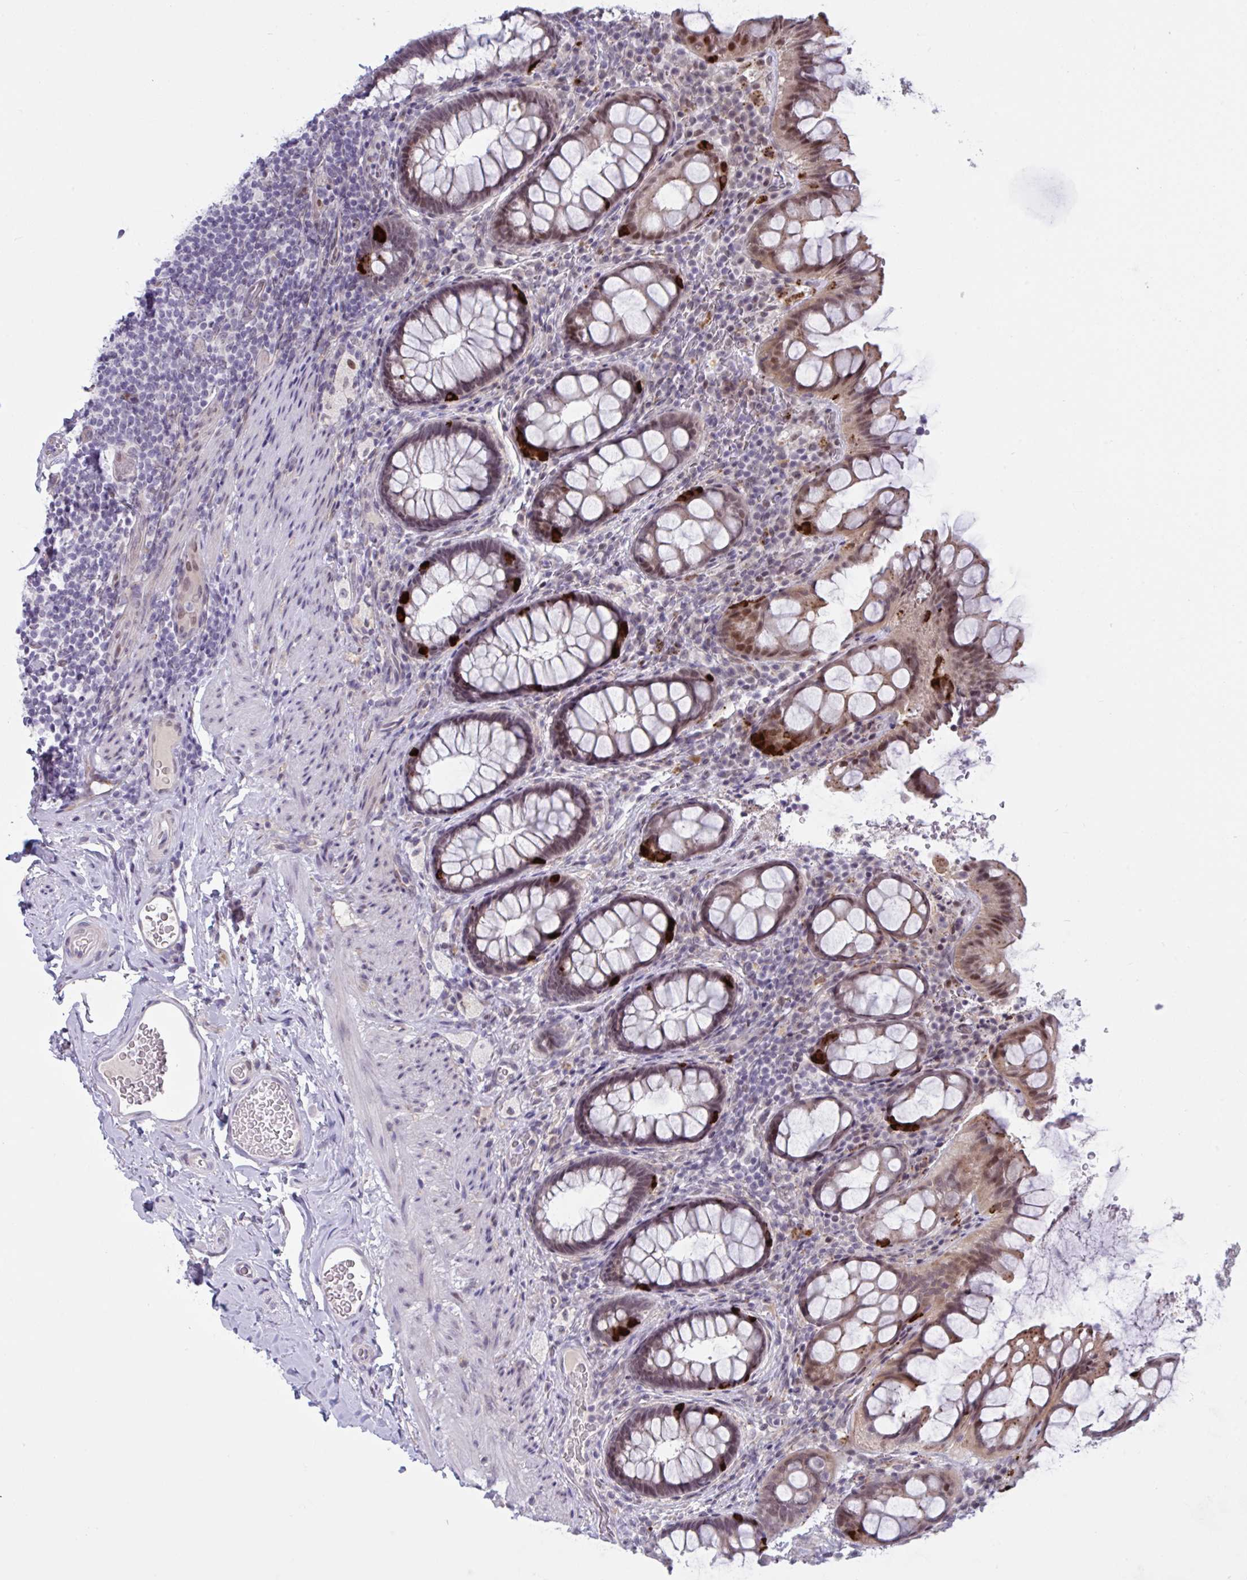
{"staining": {"intensity": "strong", "quantity": "<25%", "location": "cytoplasmic/membranous,nuclear"}, "tissue": "rectum", "cell_type": "Glandular cells", "image_type": "normal", "snomed": [{"axis": "morphology", "description": "Normal tissue, NOS"}, {"axis": "topography", "description": "Rectum"}, {"axis": "topography", "description": "Peripheral nerve tissue"}], "caption": "An IHC histopathology image of normal tissue is shown. Protein staining in brown highlights strong cytoplasmic/membranous,nuclear positivity in rectum within glandular cells. The protein of interest is stained brown, and the nuclei are stained in blue (DAB (3,3'-diaminobenzidine) IHC with brightfield microscopy, high magnification).", "gene": "TCEAL8", "patient": {"sex": "female", "age": 69}}